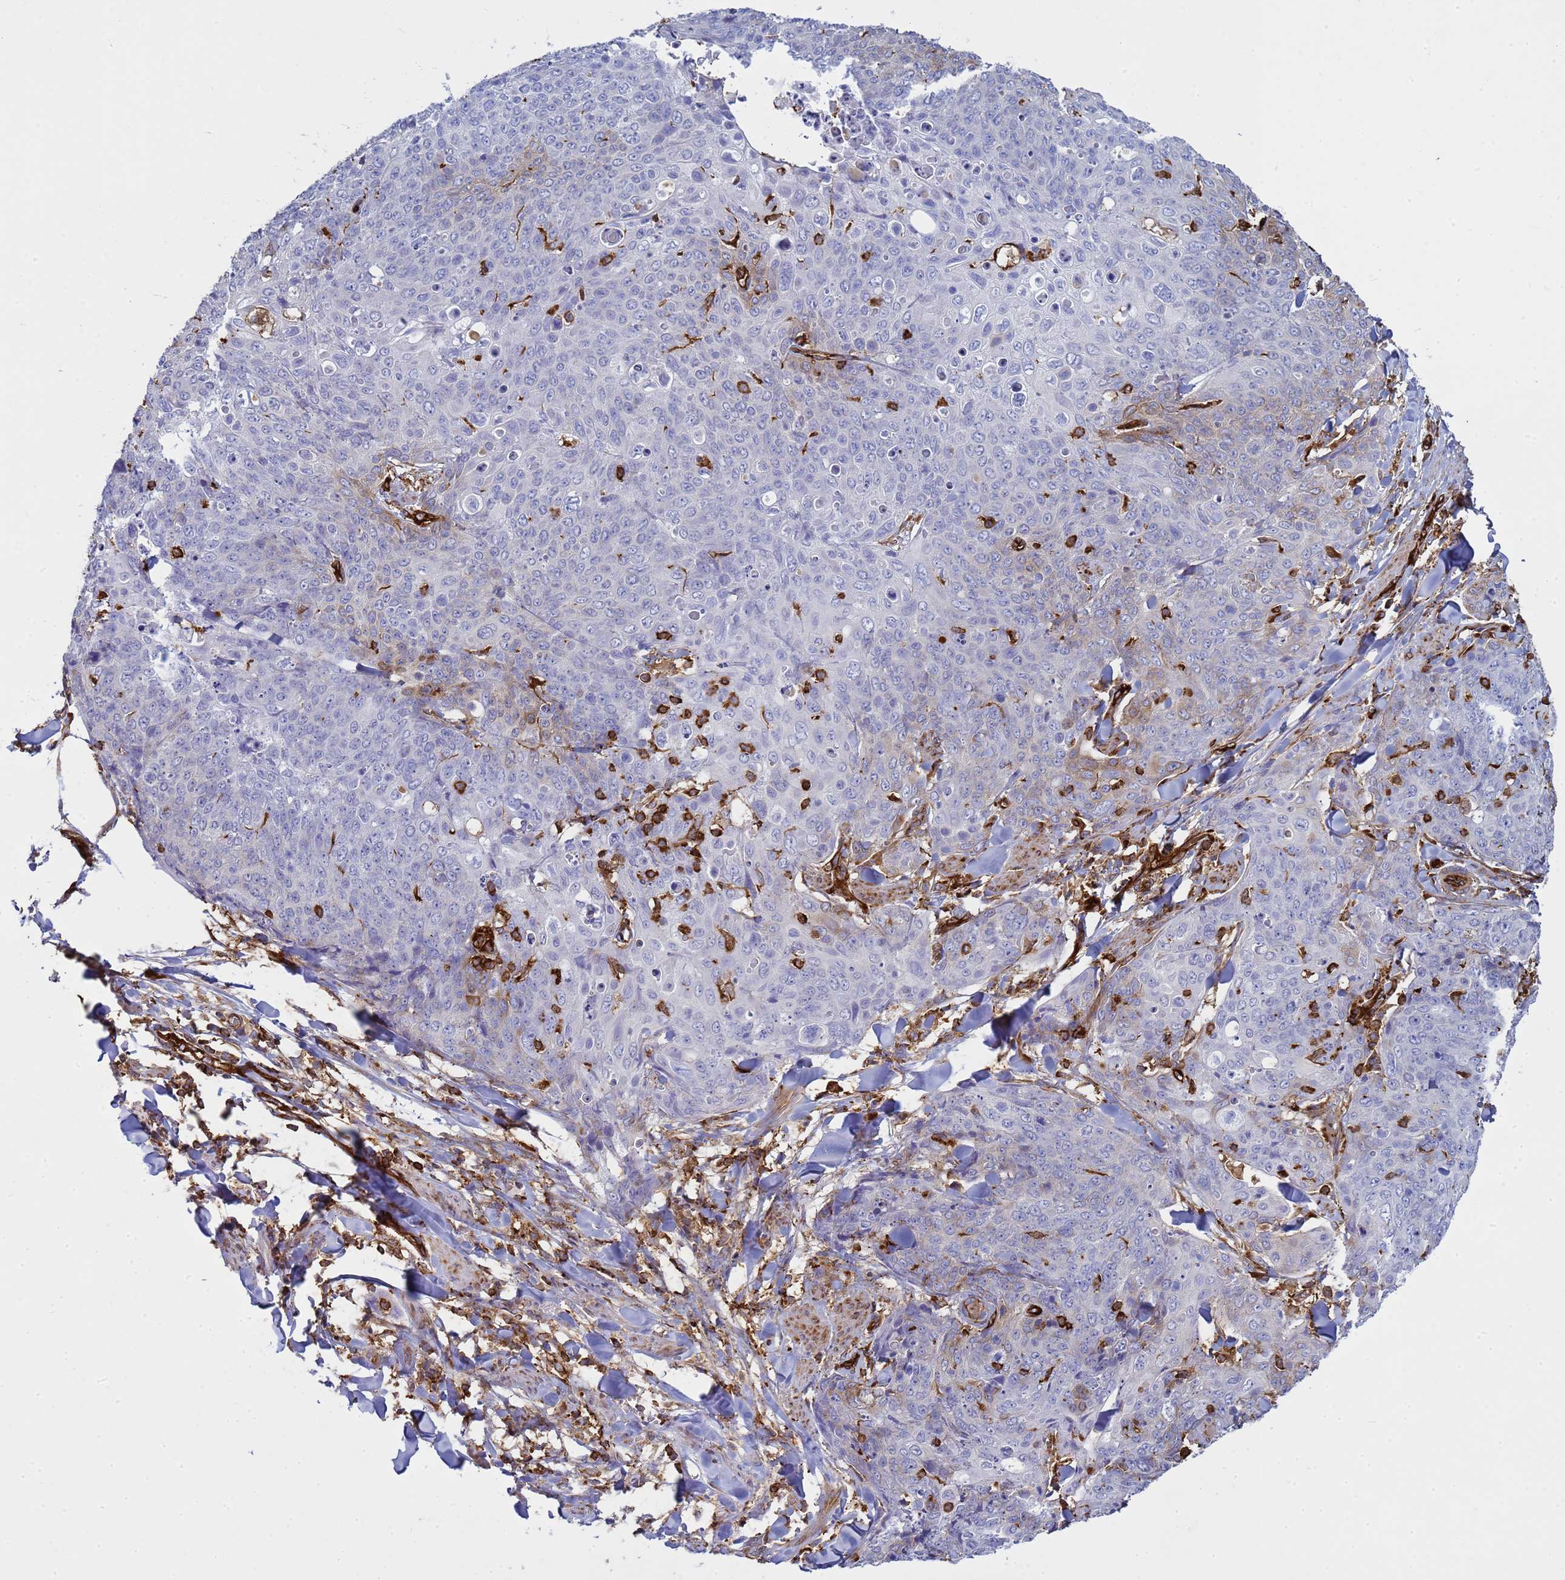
{"staining": {"intensity": "negative", "quantity": "none", "location": "none"}, "tissue": "skin cancer", "cell_type": "Tumor cells", "image_type": "cancer", "snomed": [{"axis": "morphology", "description": "Squamous cell carcinoma, NOS"}, {"axis": "topography", "description": "Skin"}, {"axis": "topography", "description": "Vulva"}], "caption": "The histopathology image demonstrates no significant expression in tumor cells of skin squamous cell carcinoma.", "gene": "ZBTB8OS", "patient": {"sex": "female", "age": 85}}